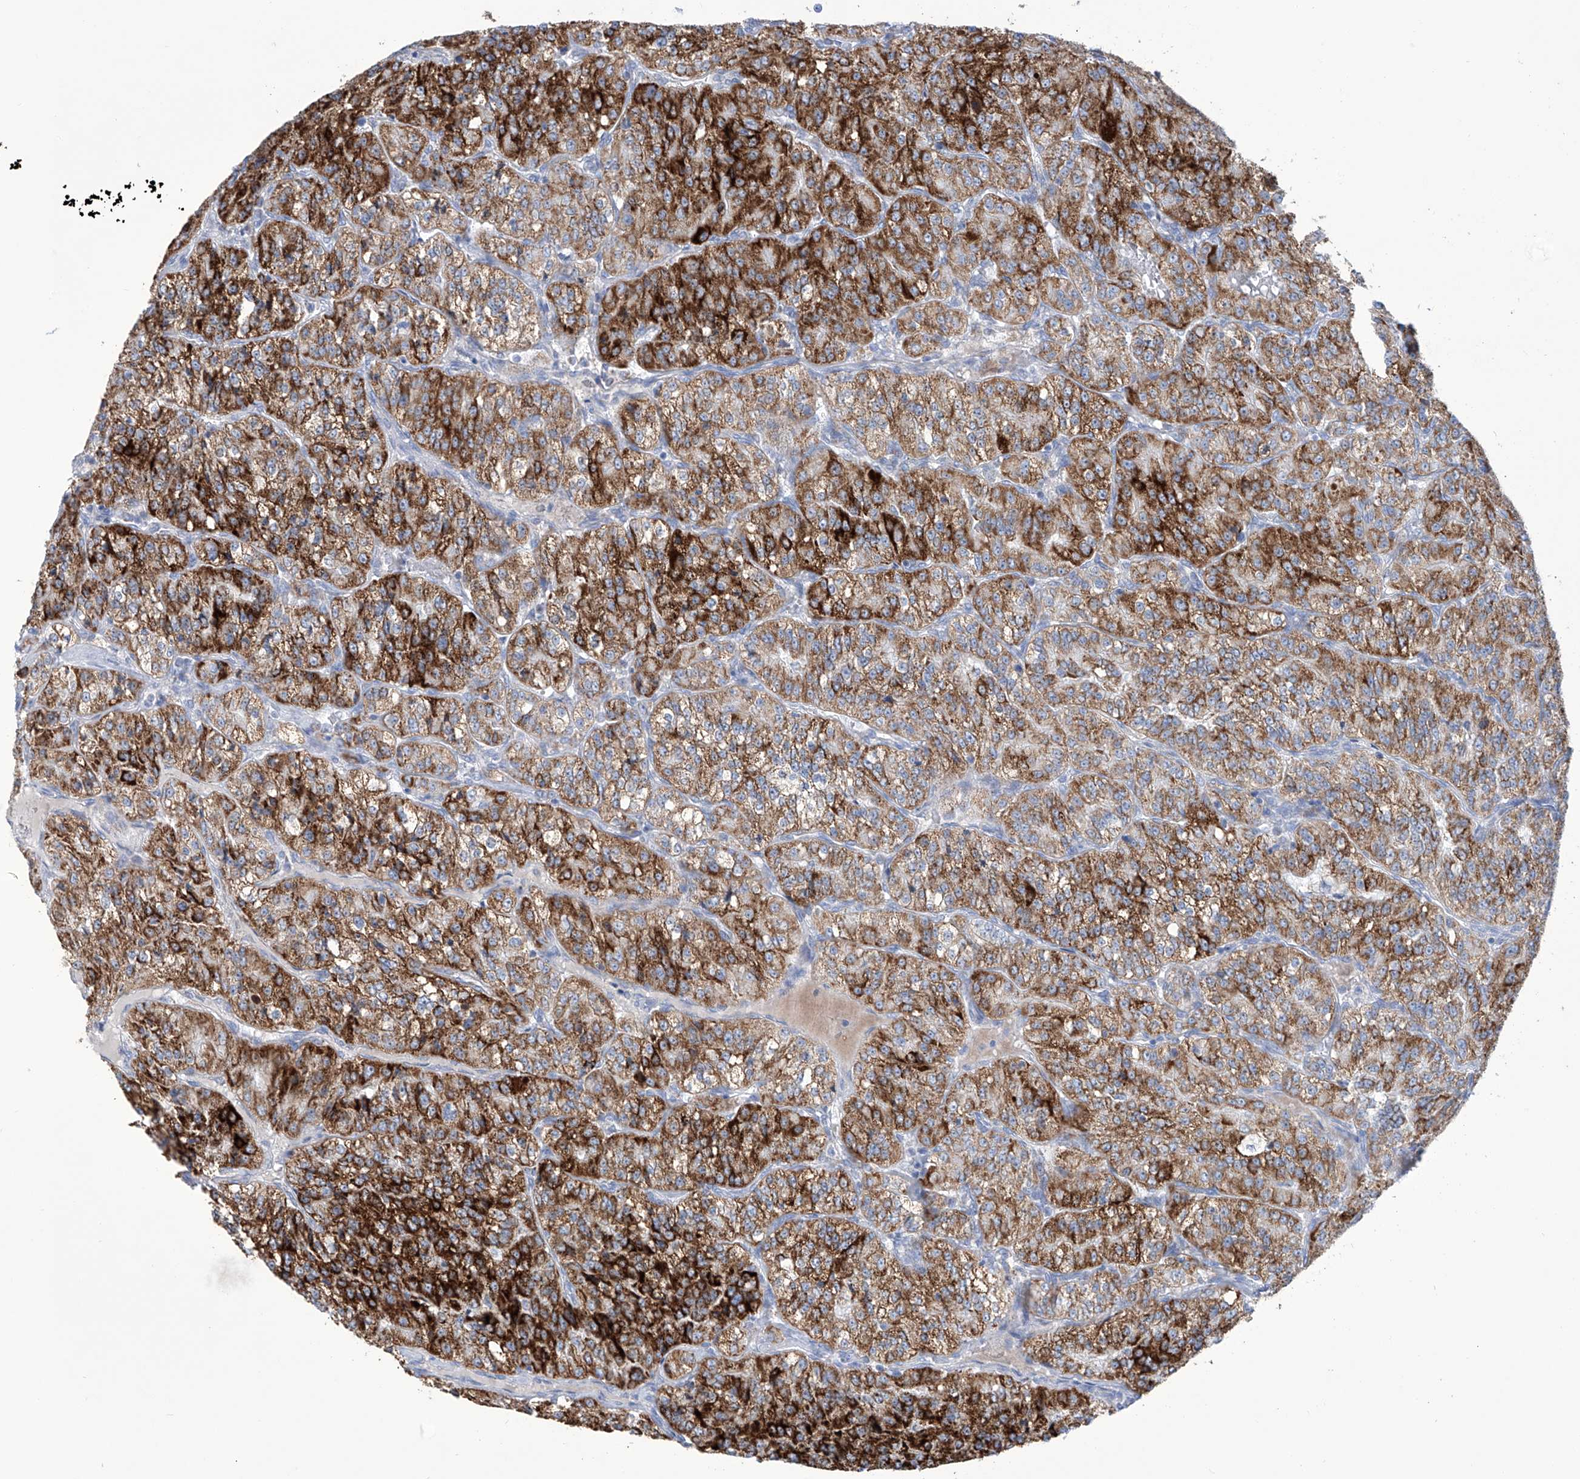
{"staining": {"intensity": "strong", "quantity": ">75%", "location": "cytoplasmic/membranous"}, "tissue": "renal cancer", "cell_type": "Tumor cells", "image_type": "cancer", "snomed": [{"axis": "morphology", "description": "Adenocarcinoma, NOS"}, {"axis": "topography", "description": "Kidney"}], "caption": "Renal cancer was stained to show a protein in brown. There is high levels of strong cytoplasmic/membranous expression in approximately >75% of tumor cells. The protein is stained brown, and the nuclei are stained in blue (DAB (3,3'-diaminobenzidine) IHC with brightfield microscopy, high magnification).", "gene": "ALDH6A1", "patient": {"sex": "female", "age": 63}}